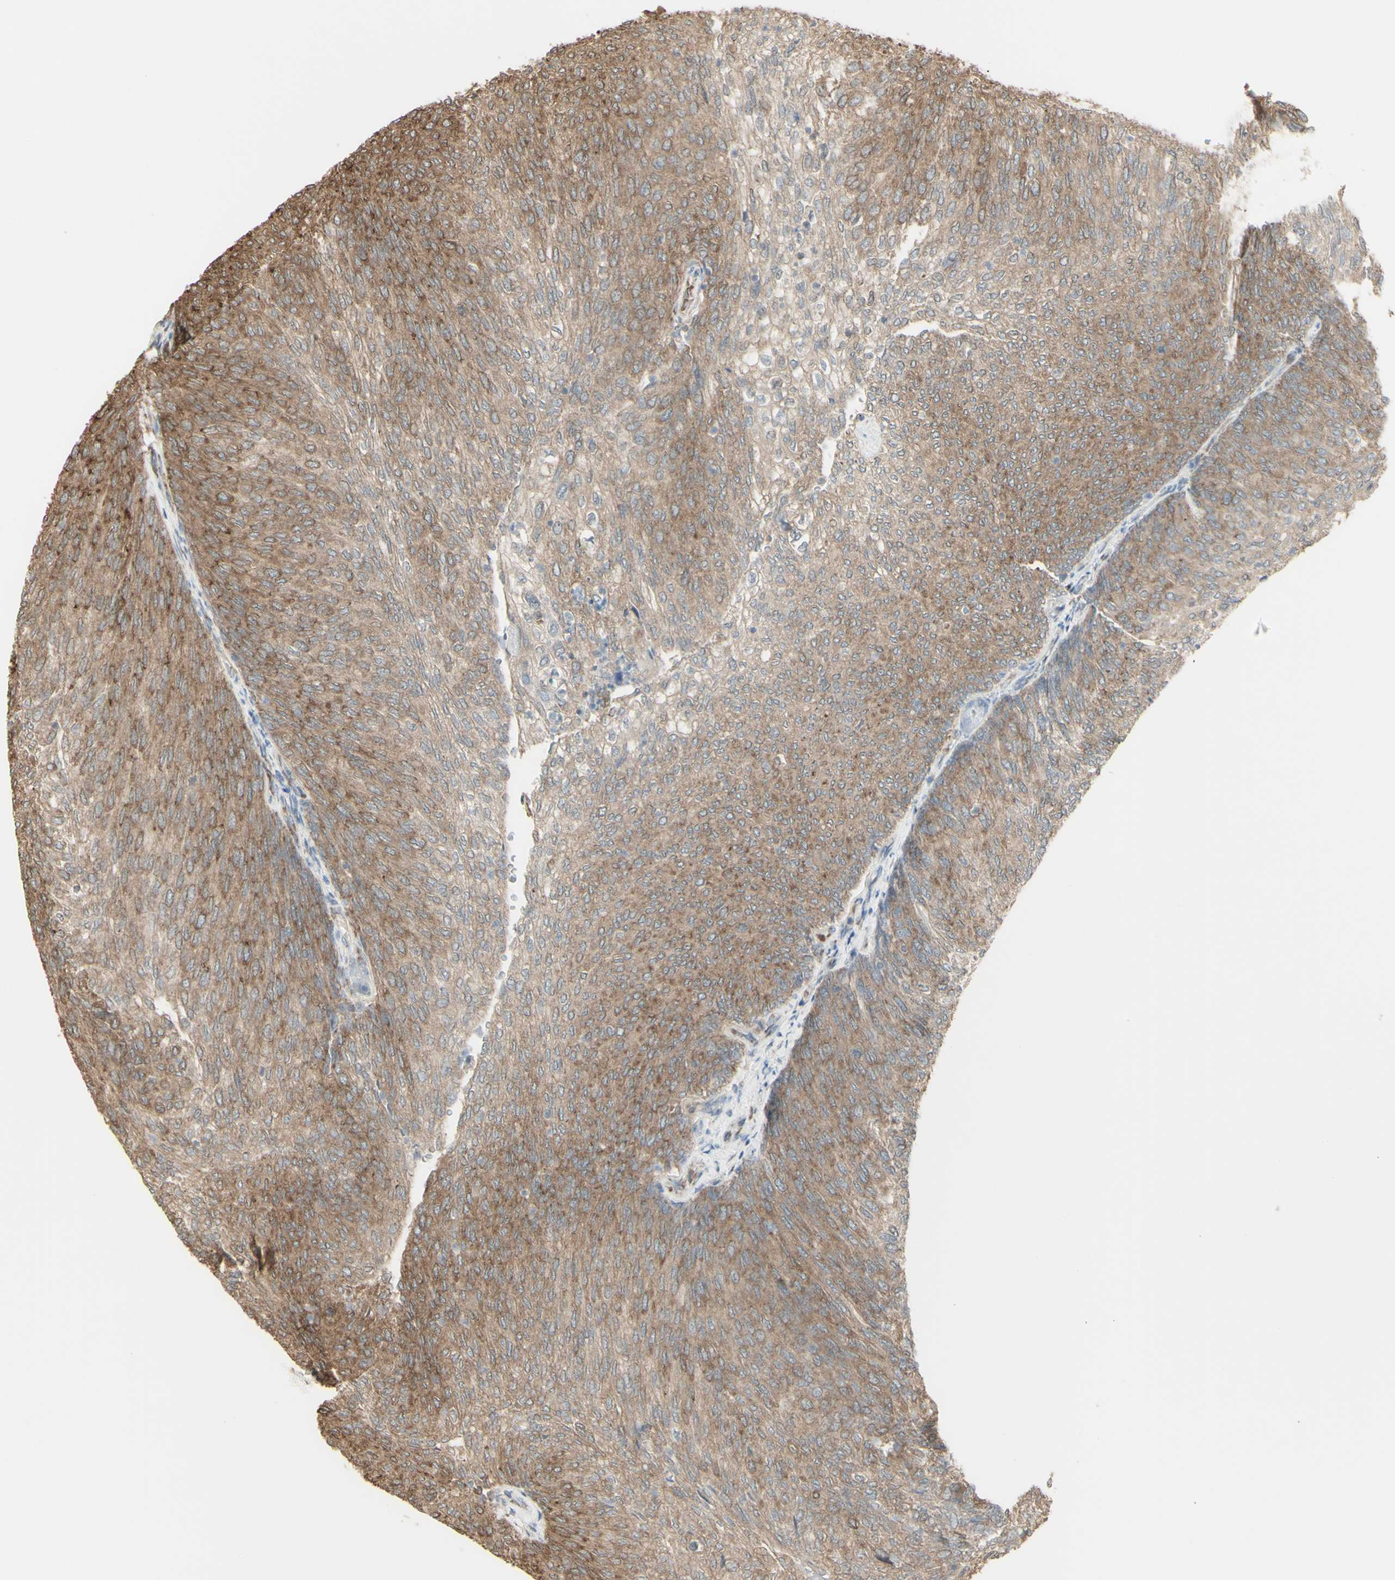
{"staining": {"intensity": "moderate", "quantity": ">75%", "location": "cytoplasmic/membranous"}, "tissue": "urothelial cancer", "cell_type": "Tumor cells", "image_type": "cancer", "snomed": [{"axis": "morphology", "description": "Urothelial carcinoma, Low grade"}, {"axis": "topography", "description": "Urinary bladder"}], "caption": "Human urothelial cancer stained with a brown dye displays moderate cytoplasmic/membranous positive positivity in about >75% of tumor cells.", "gene": "EEF1B2", "patient": {"sex": "female", "age": 79}}